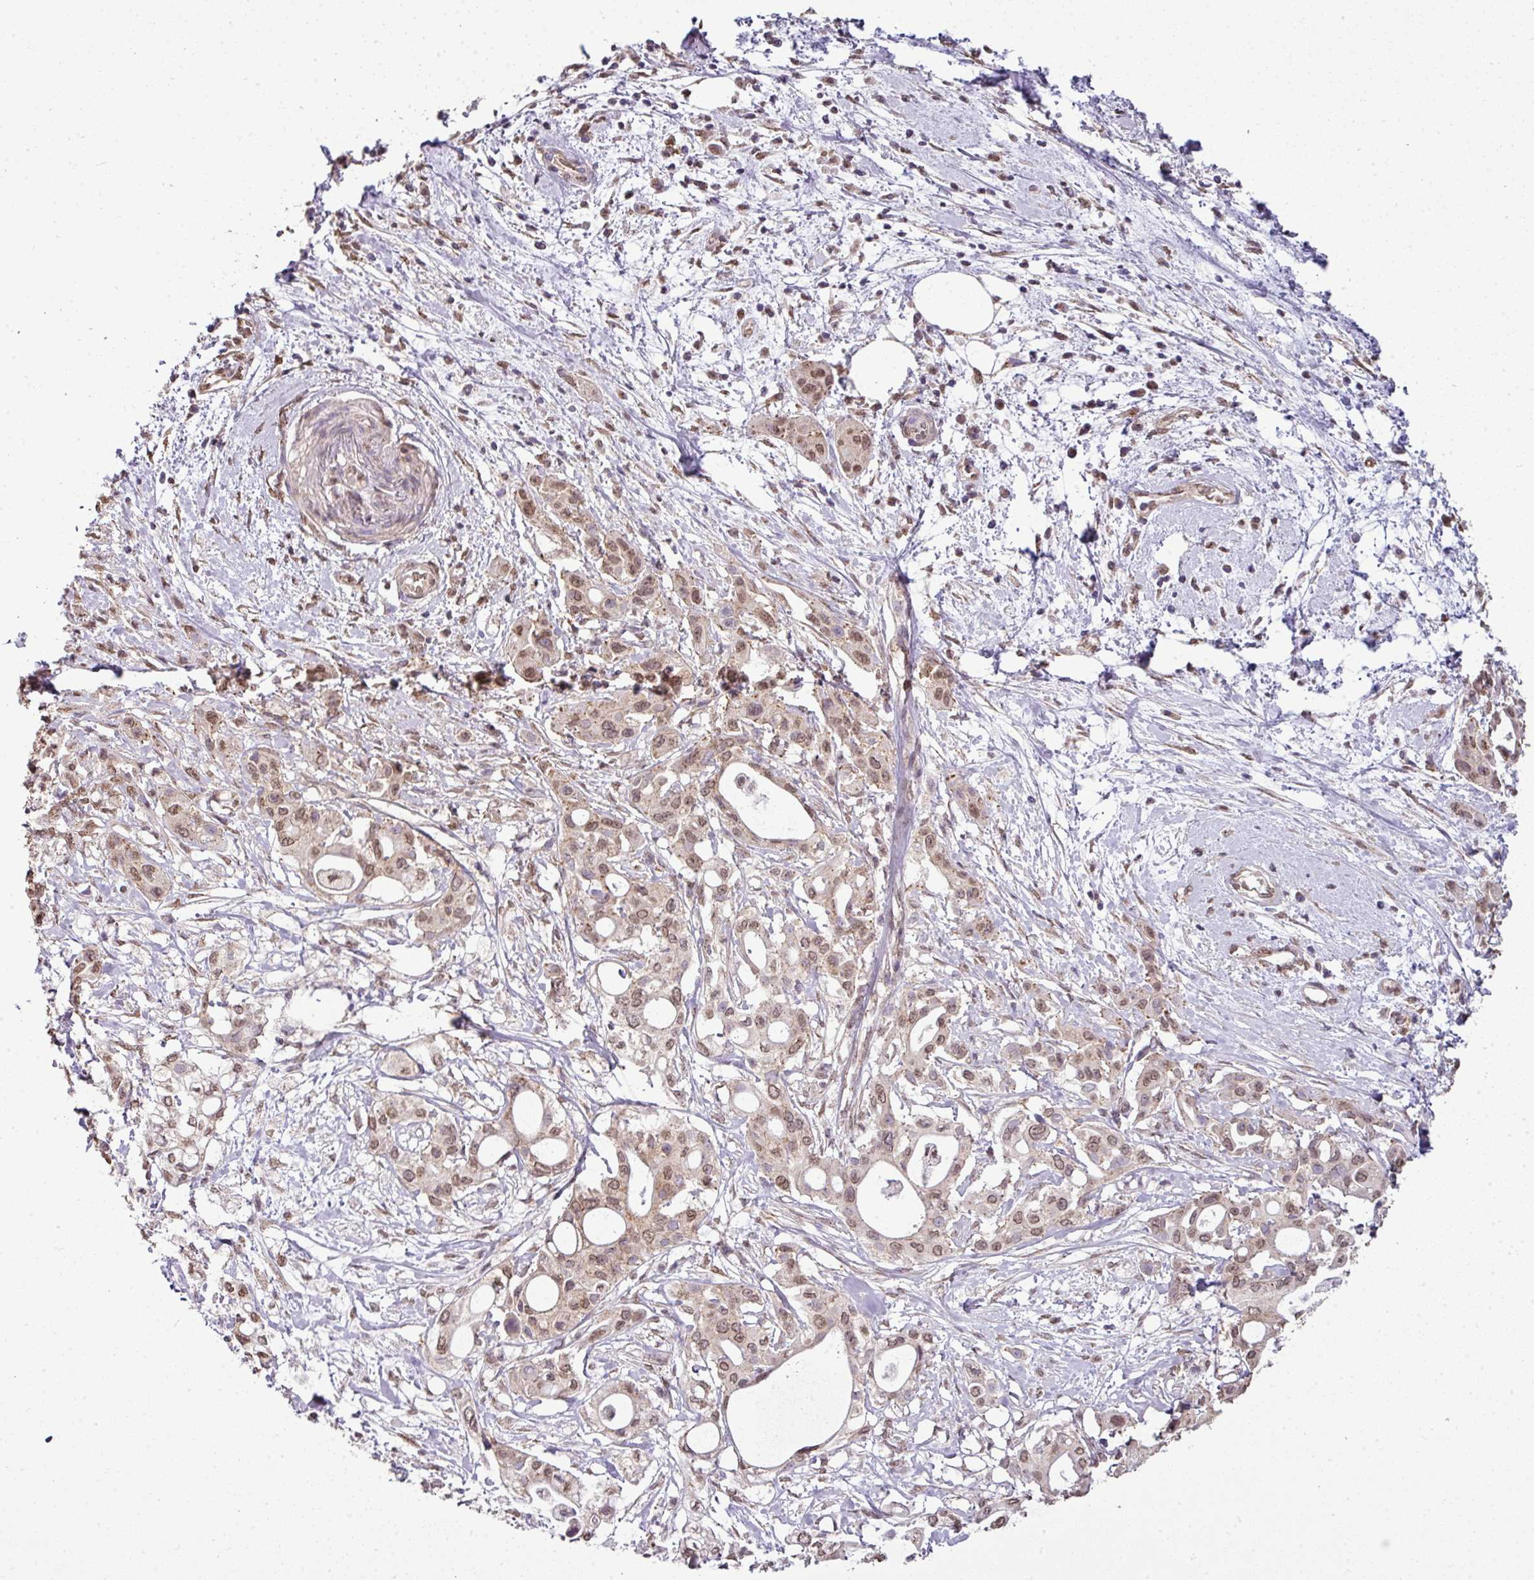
{"staining": {"intensity": "moderate", "quantity": ">75%", "location": "nuclear"}, "tissue": "pancreatic cancer", "cell_type": "Tumor cells", "image_type": "cancer", "snomed": [{"axis": "morphology", "description": "Adenocarcinoma, NOS"}, {"axis": "topography", "description": "Pancreas"}], "caption": "IHC (DAB) staining of pancreatic adenocarcinoma demonstrates moderate nuclear protein staining in approximately >75% of tumor cells. (brown staining indicates protein expression, while blue staining denotes nuclei).", "gene": "JPH2", "patient": {"sex": "female", "age": 68}}